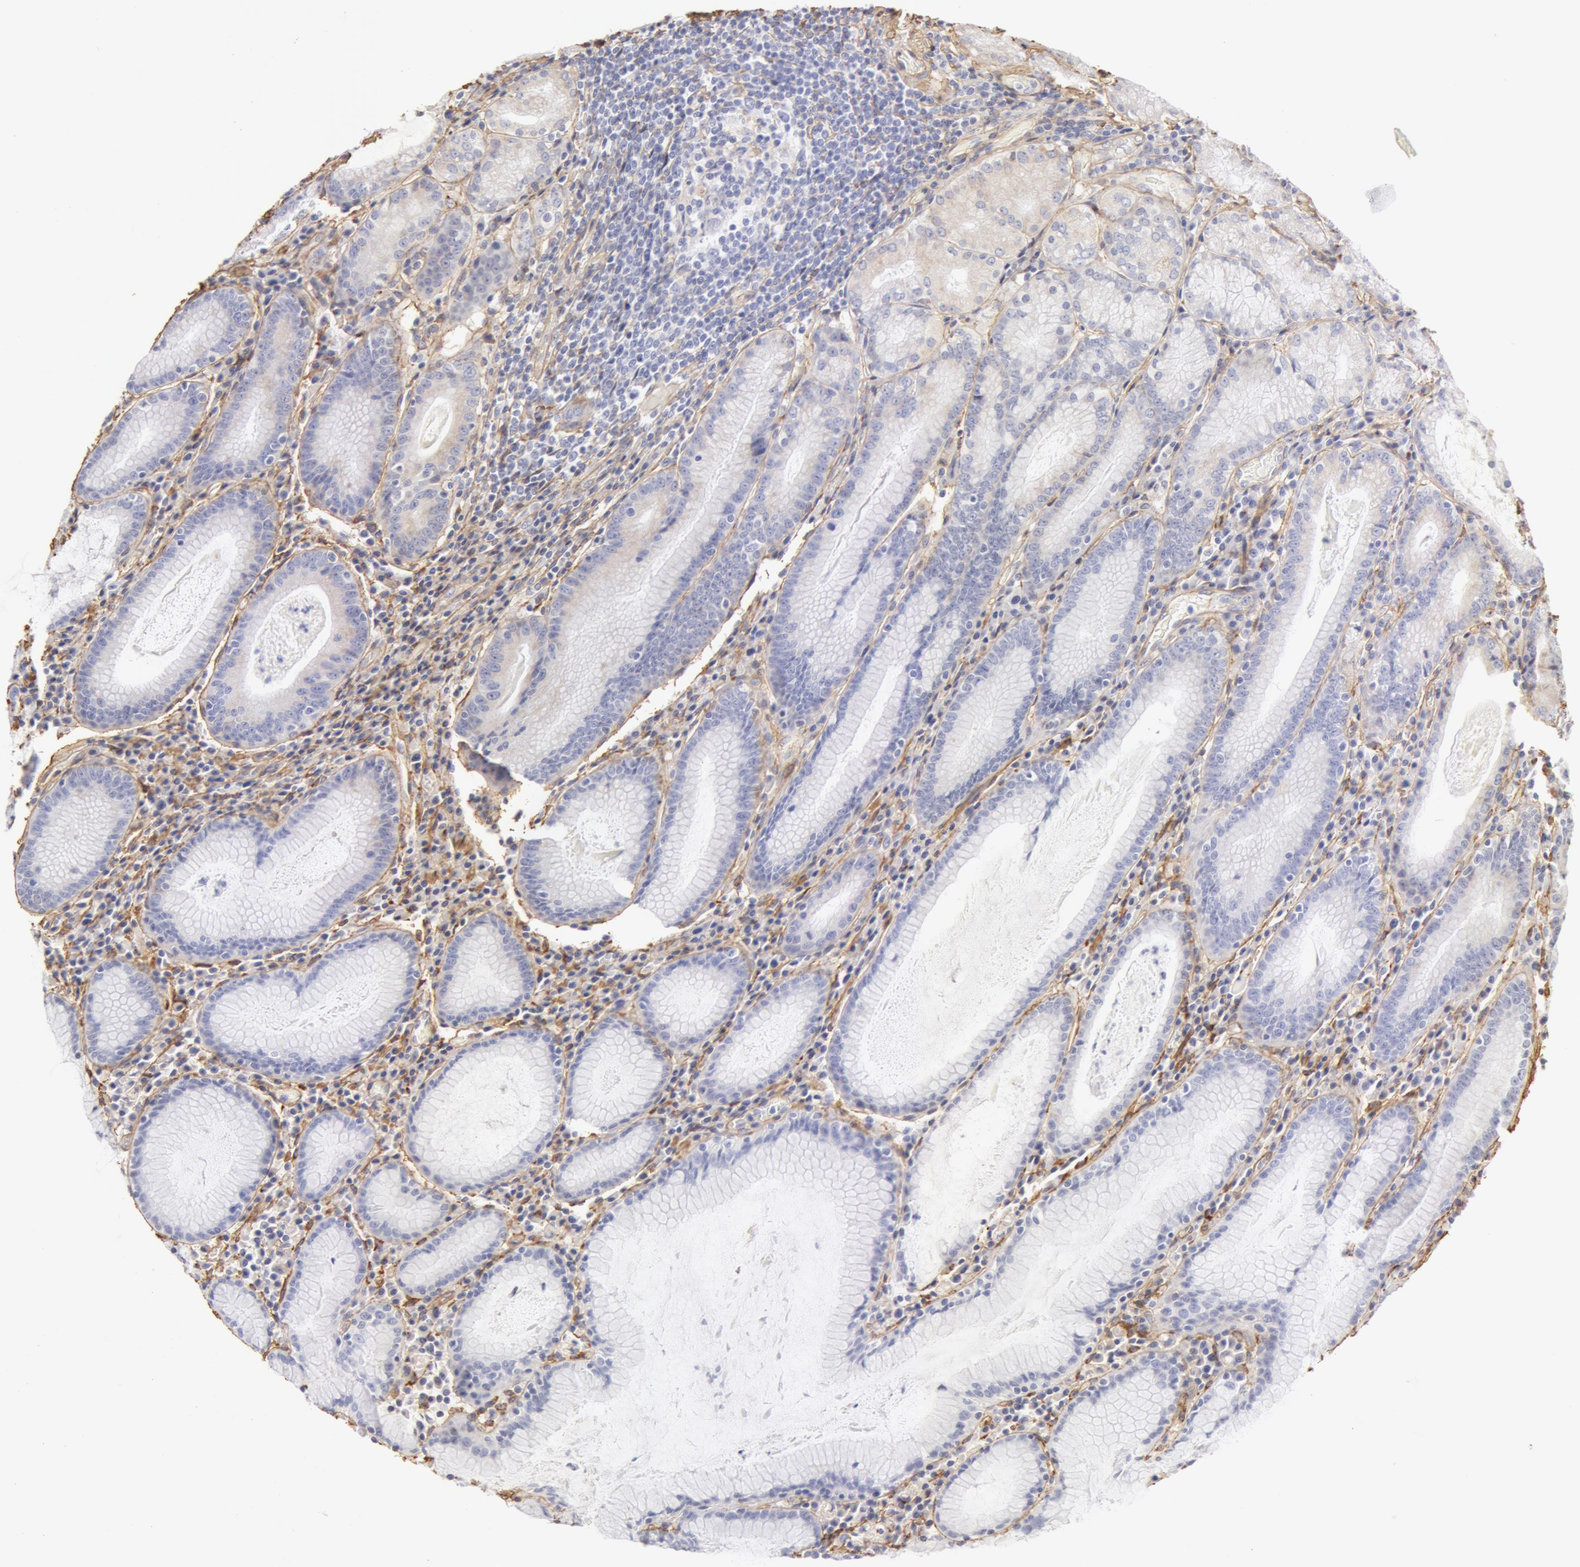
{"staining": {"intensity": "negative", "quantity": "none", "location": "none"}, "tissue": "stomach", "cell_type": "Glandular cells", "image_type": "normal", "snomed": [{"axis": "morphology", "description": "Normal tissue, NOS"}, {"axis": "topography", "description": "Stomach, lower"}], "caption": "The histopathology image demonstrates no significant positivity in glandular cells of stomach. (DAB (3,3'-diaminobenzidine) immunohistochemistry (IHC) visualized using brightfield microscopy, high magnification).", "gene": "COL4A1", "patient": {"sex": "female", "age": 43}}